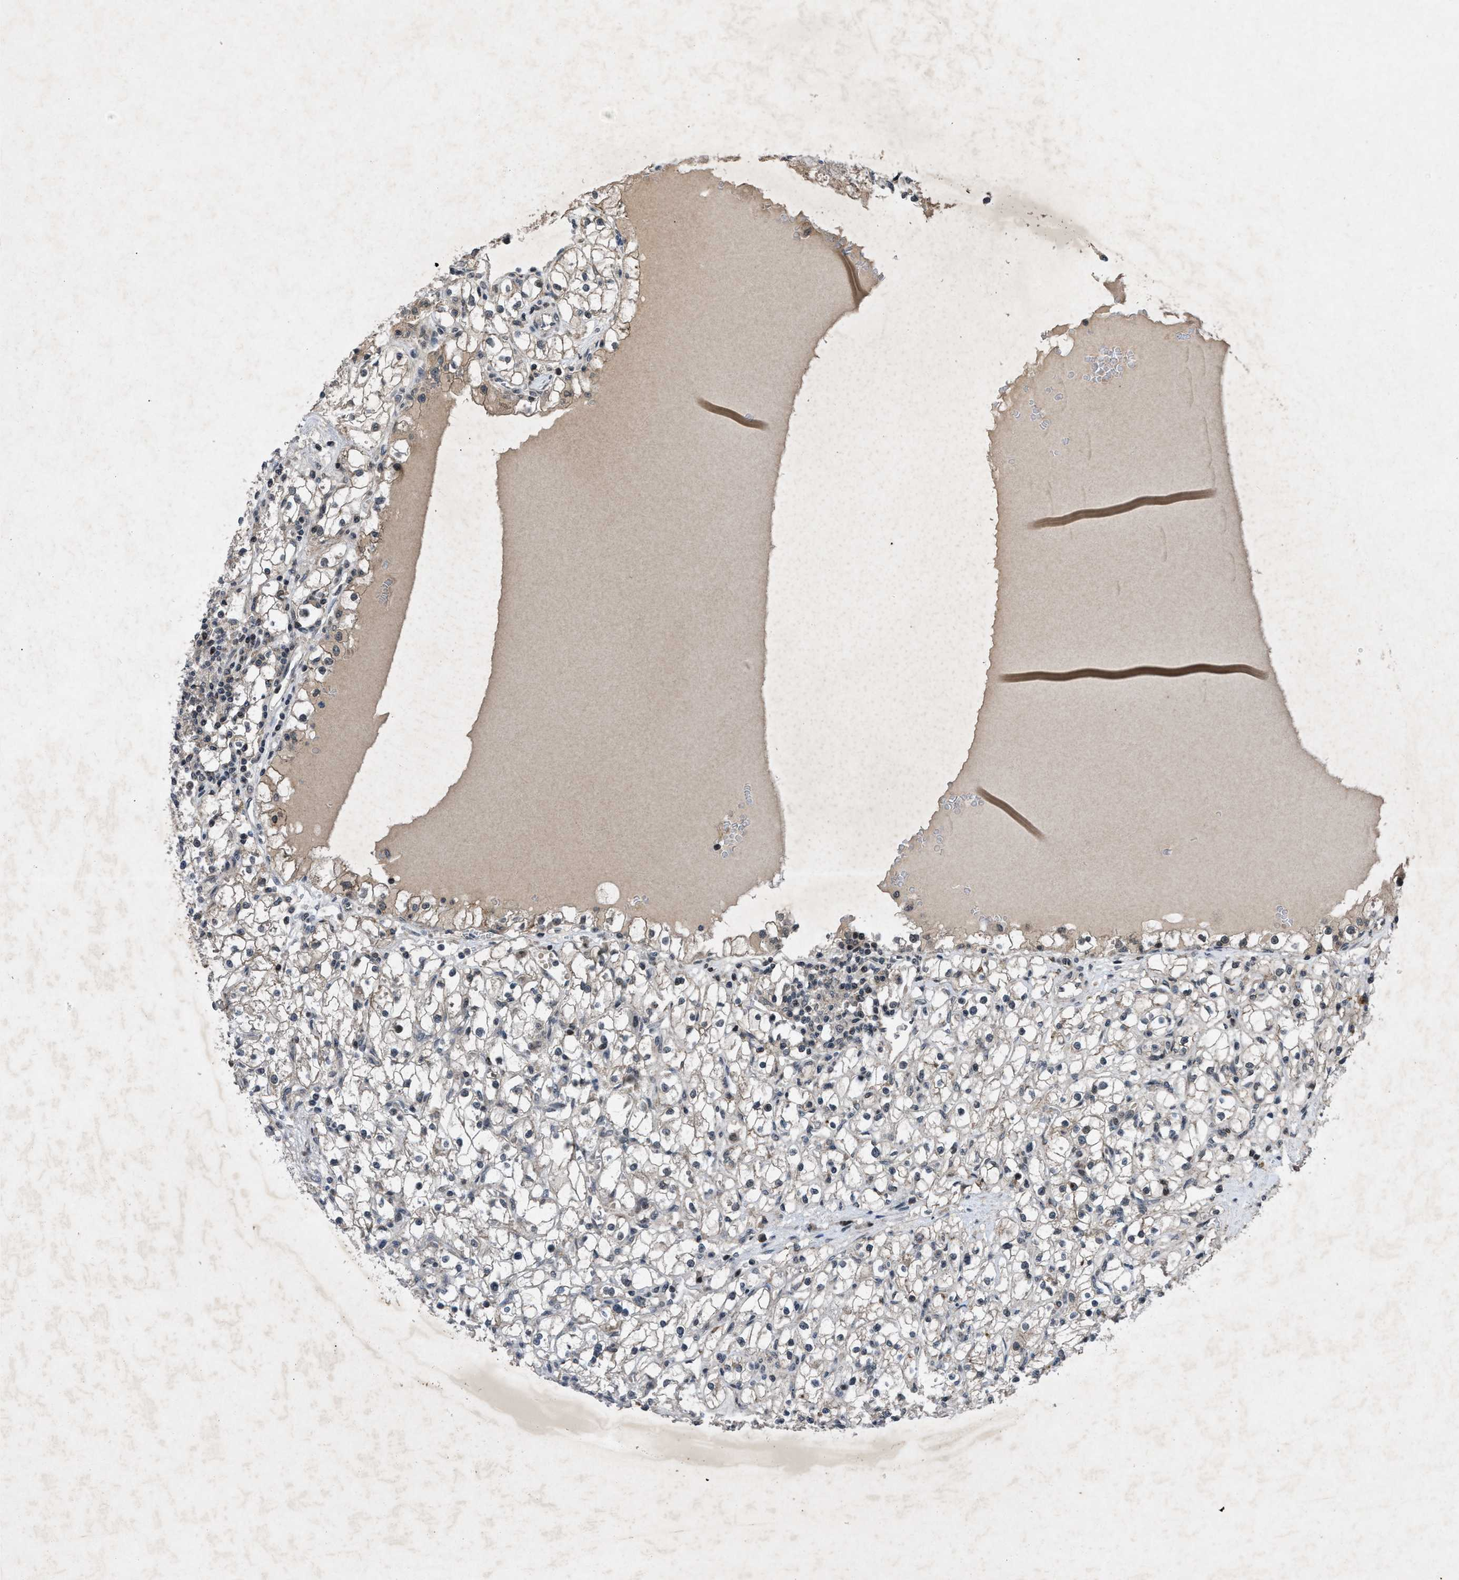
{"staining": {"intensity": "weak", "quantity": ">75%", "location": "cytoplasmic/membranous"}, "tissue": "renal cancer", "cell_type": "Tumor cells", "image_type": "cancer", "snomed": [{"axis": "morphology", "description": "Adenocarcinoma, NOS"}, {"axis": "topography", "description": "Kidney"}], "caption": "Human adenocarcinoma (renal) stained for a protein (brown) exhibits weak cytoplasmic/membranous positive expression in about >75% of tumor cells.", "gene": "ZNHIT1", "patient": {"sex": "male", "age": 56}}